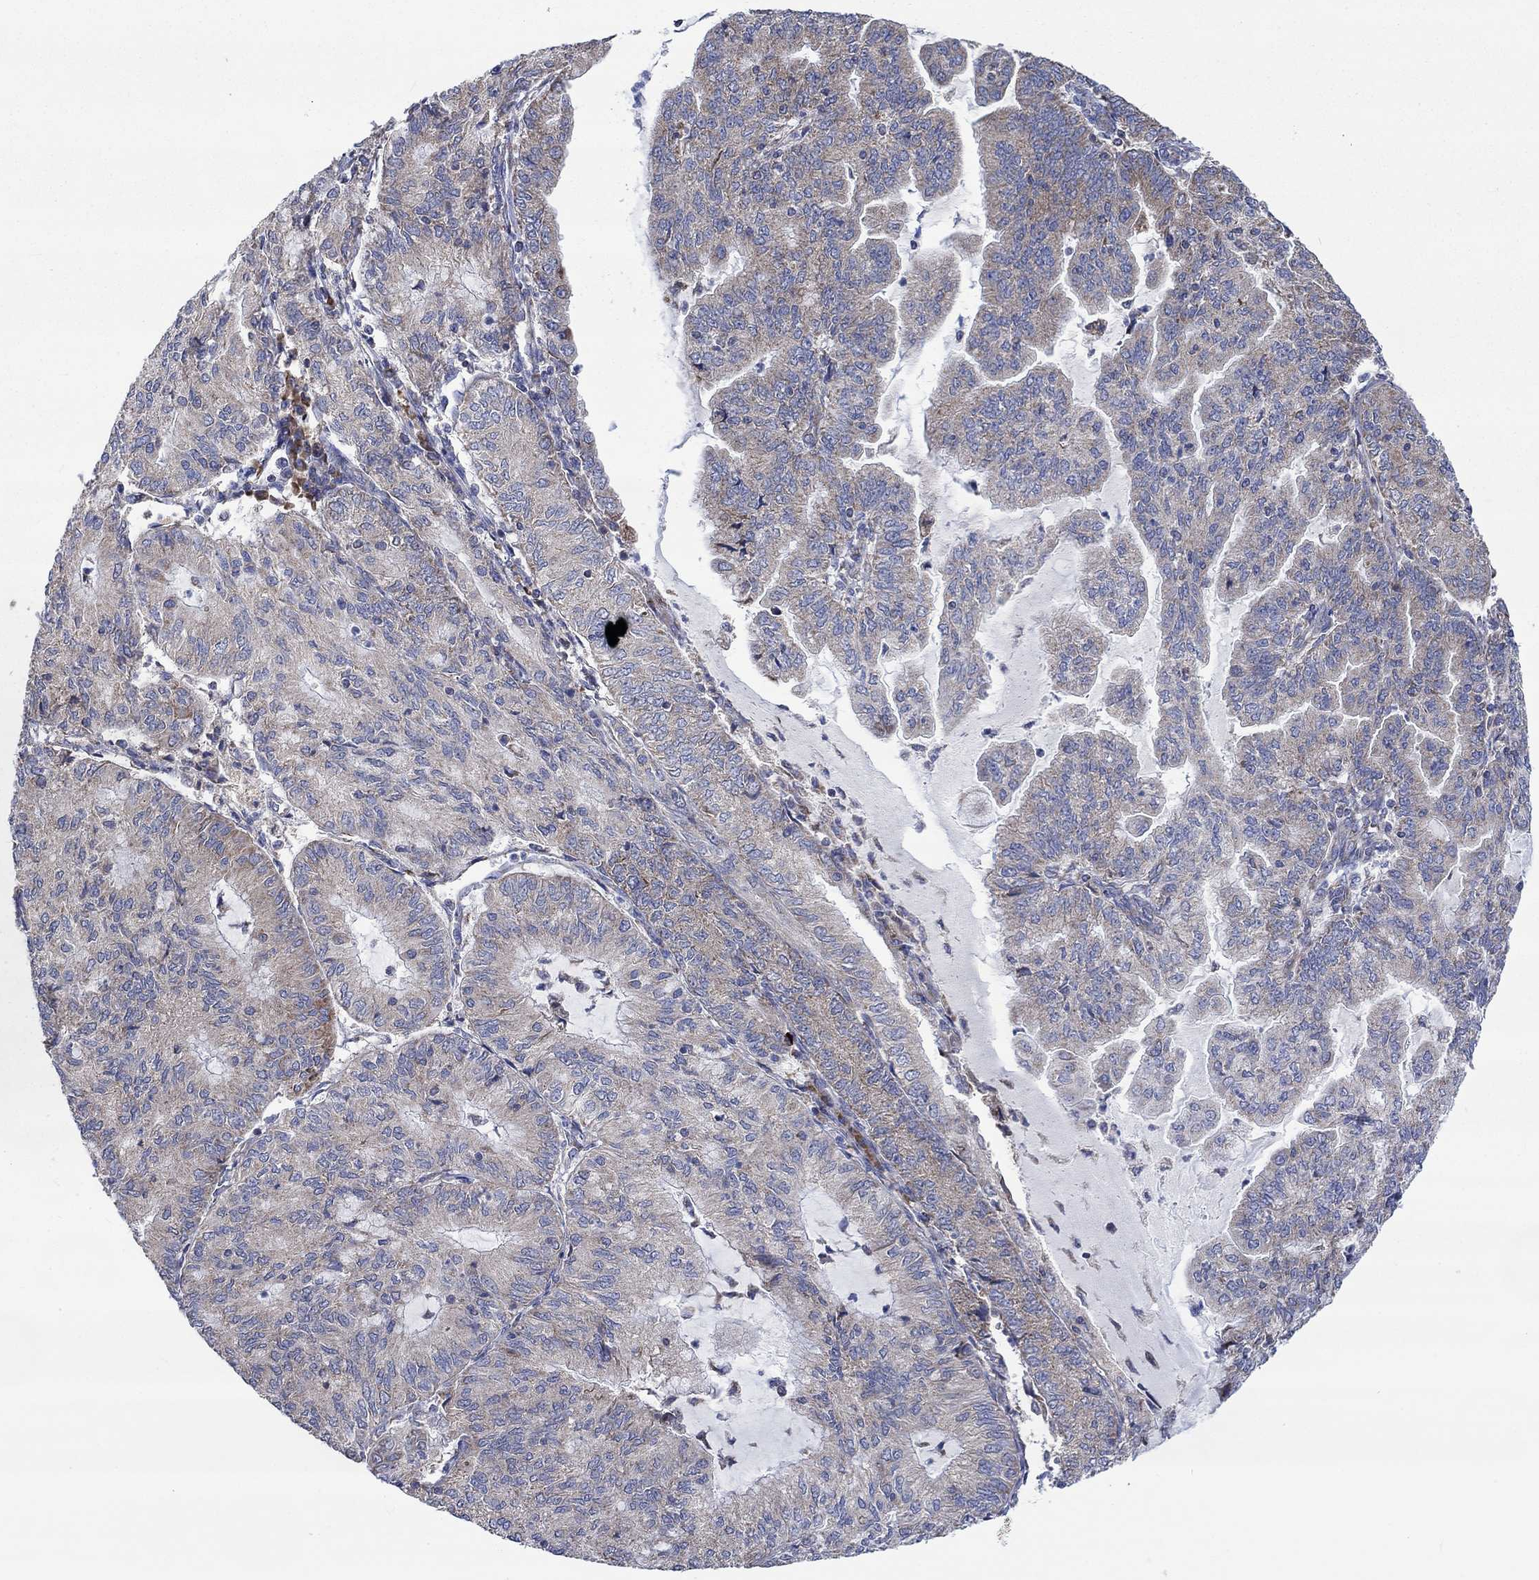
{"staining": {"intensity": "weak", "quantity": "25%-75%", "location": "cytoplasmic/membranous"}, "tissue": "endometrial cancer", "cell_type": "Tumor cells", "image_type": "cancer", "snomed": [{"axis": "morphology", "description": "Adenocarcinoma, NOS"}, {"axis": "topography", "description": "Endometrium"}], "caption": "Immunohistochemical staining of human endometrial cancer (adenocarcinoma) reveals low levels of weak cytoplasmic/membranous protein expression in approximately 25%-75% of tumor cells.", "gene": "RPLP0", "patient": {"sex": "female", "age": 82}}